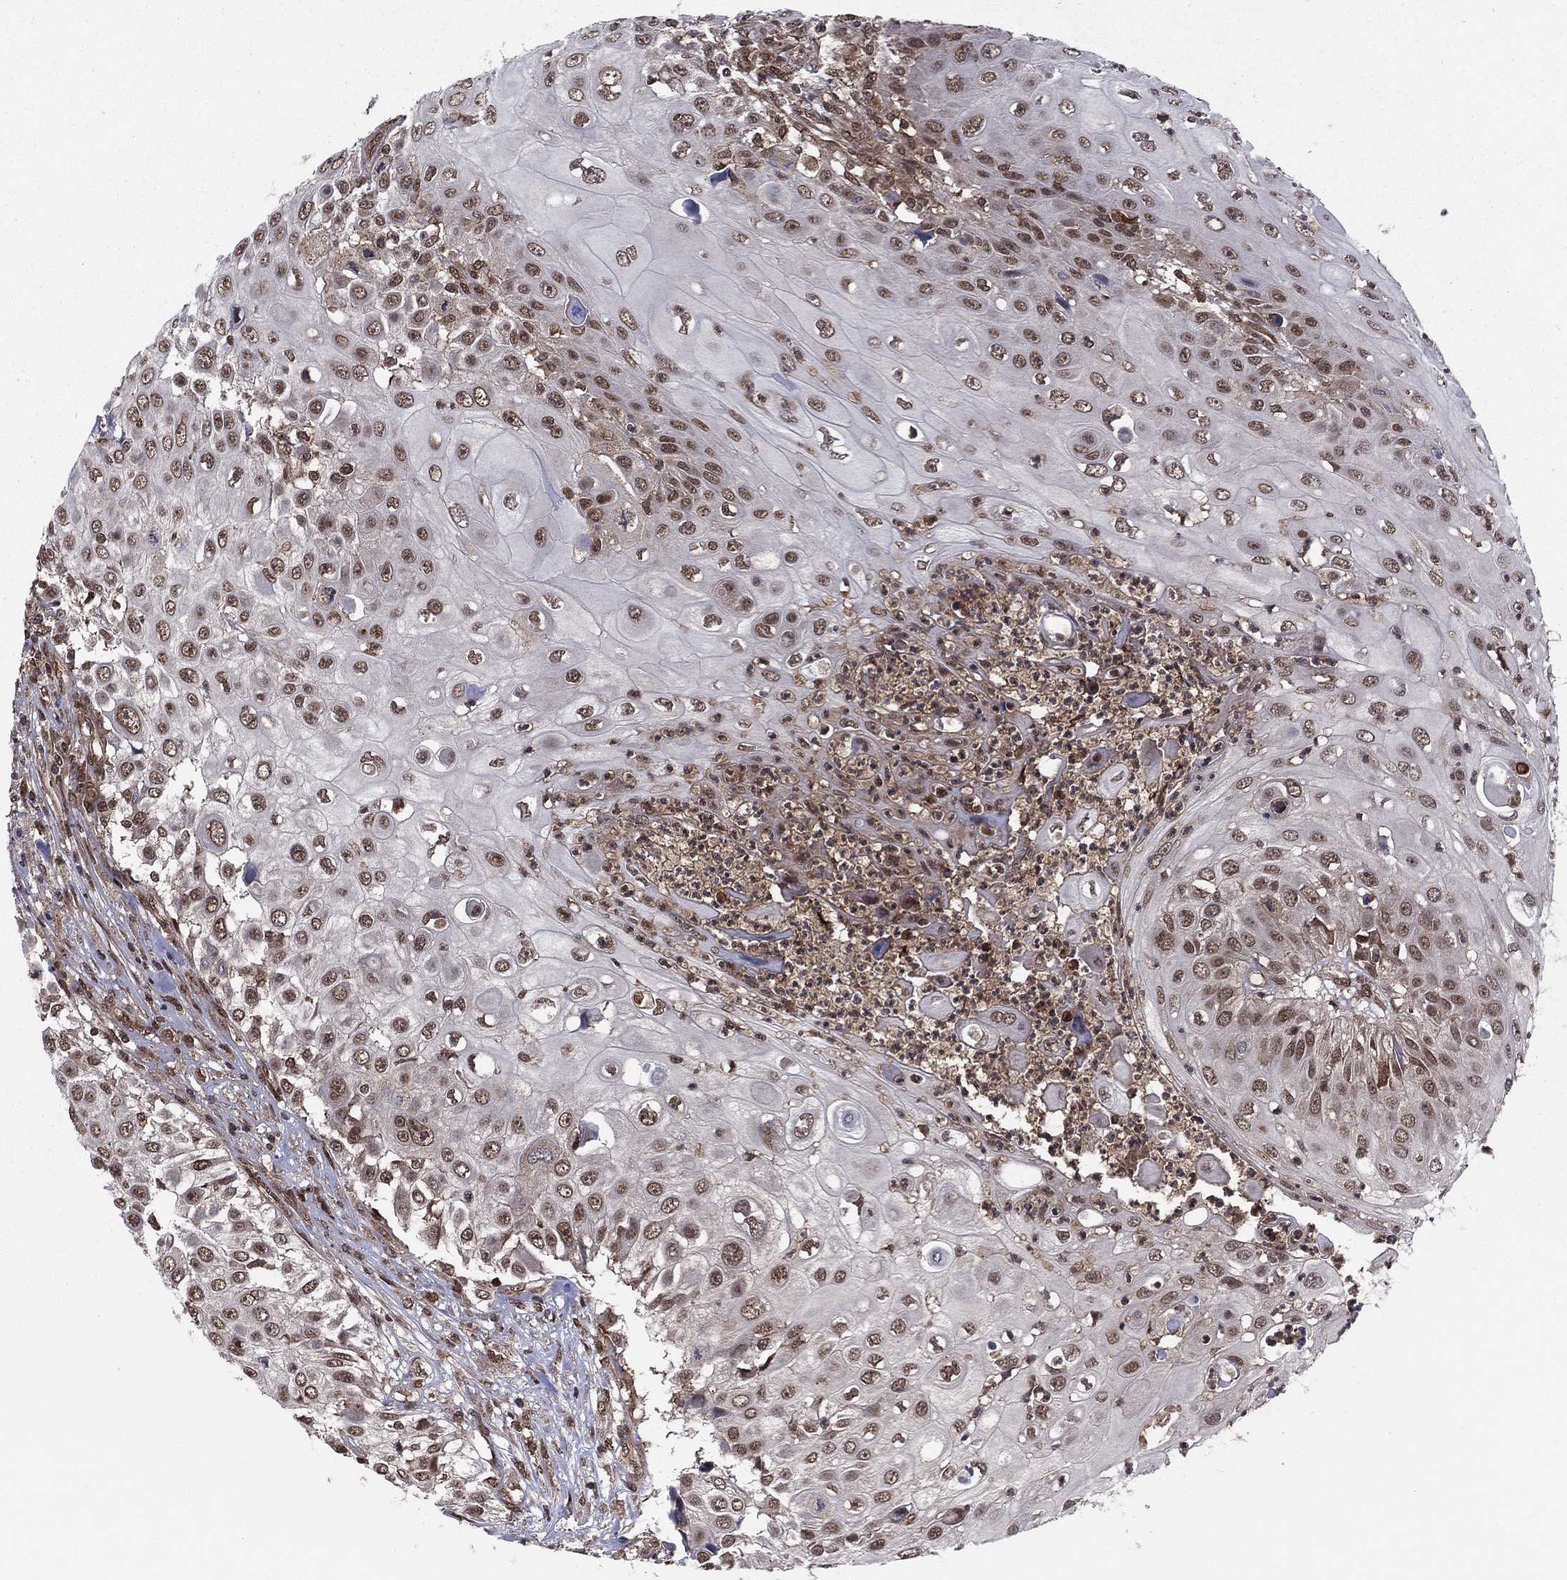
{"staining": {"intensity": "weak", "quantity": "25%-75%", "location": "nuclear"}, "tissue": "urothelial cancer", "cell_type": "Tumor cells", "image_type": "cancer", "snomed": [{"axis": "morphology", "description": "Urothelial carcinoma, High grade"}, {"axis": "topography", "description": "Urinary bladder"}], "caption": "The photomicrograph displays a brown stain indicating the presence of a protein in the nuclear of tumor cells in urothelial cancer.", "gene": "SSX2IP", "patient": {"sex": "female", "age": 79}}